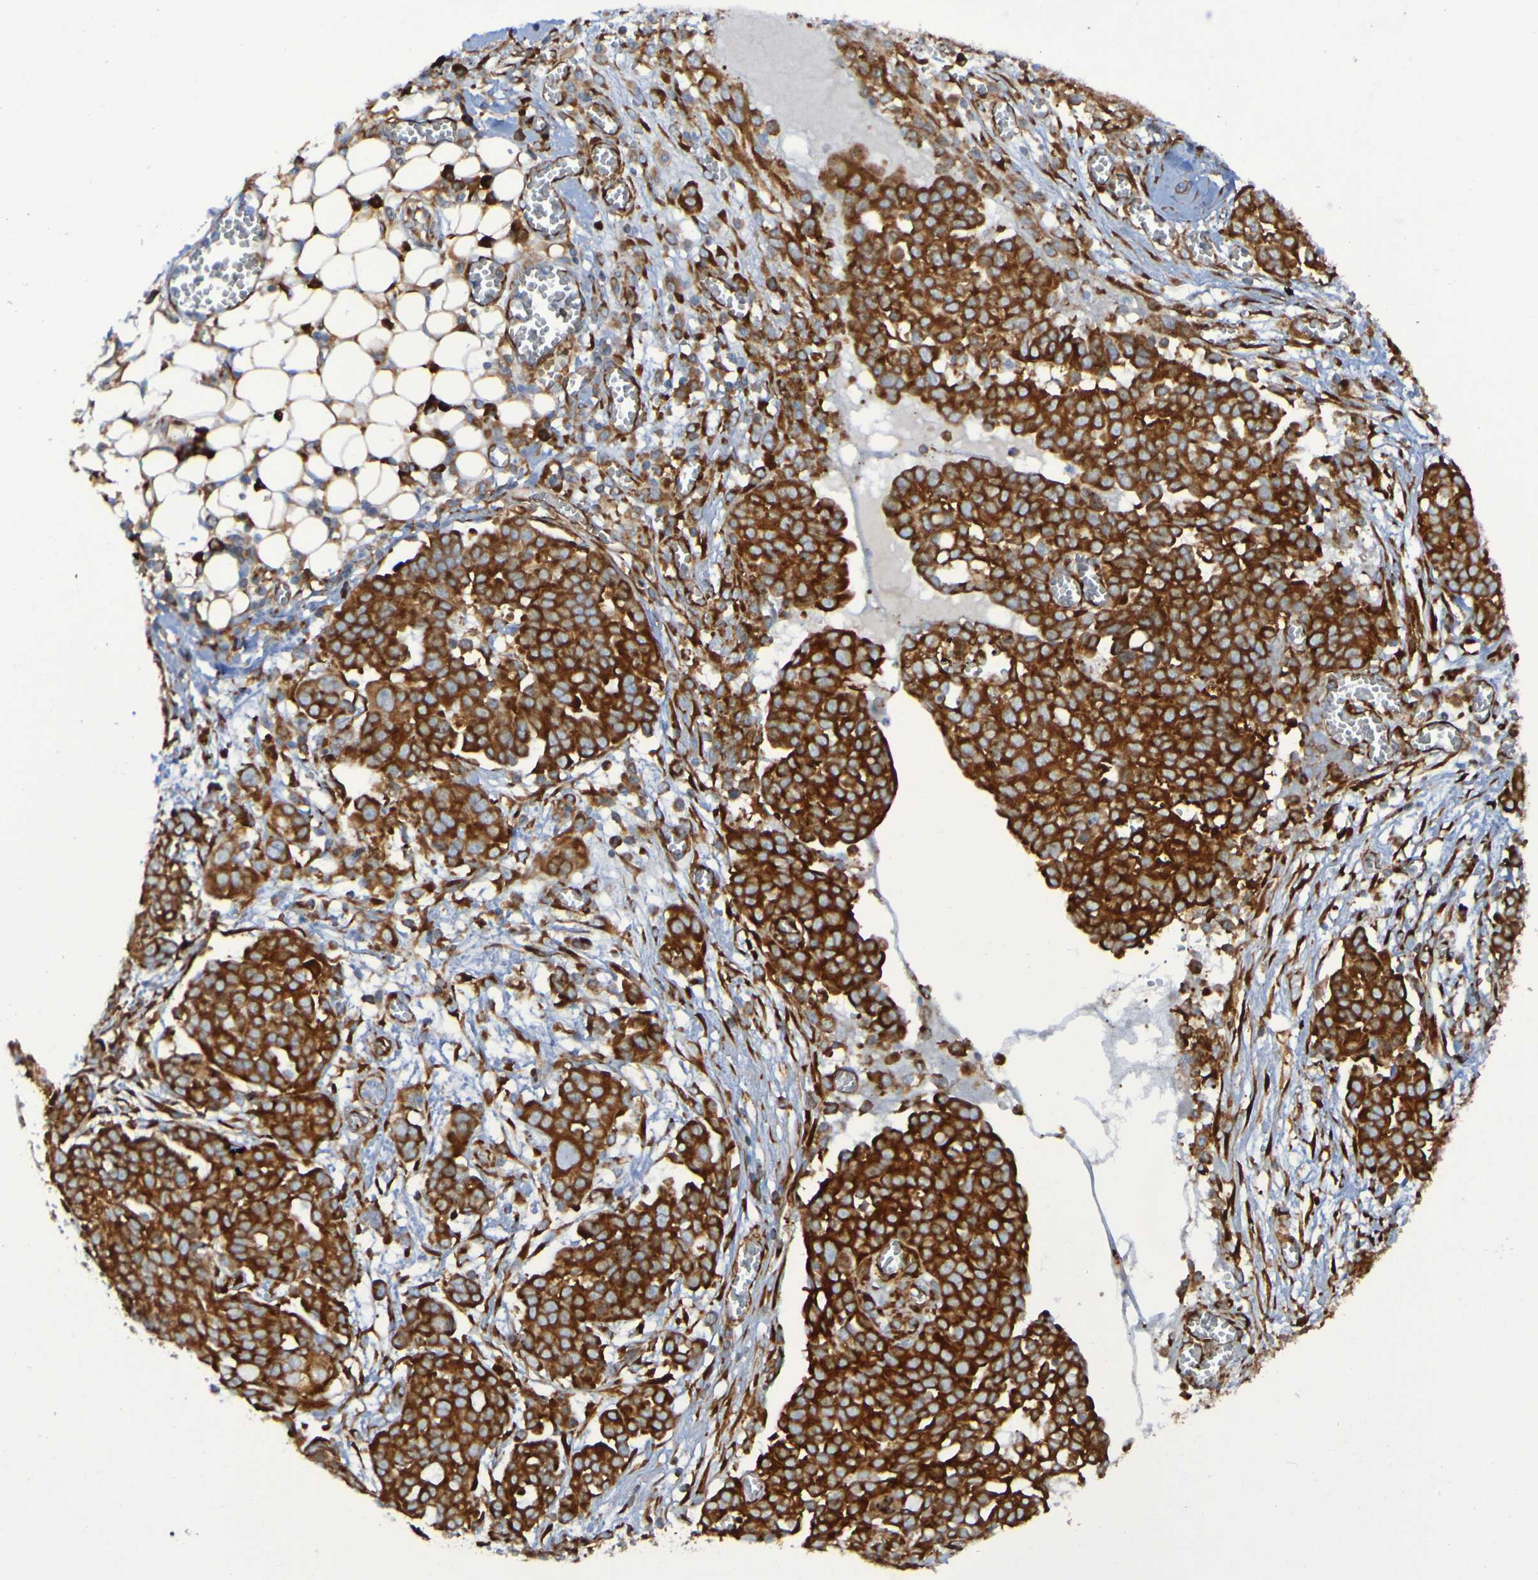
{"staining": {"intensity": "strong", "quantity": ">75%", "location": "cytoplasmic/membranous"}, "tissue": "ovarian cancer", "cell_type": "Tumor cells", "image_type": "cancer", "snomed": [{"axis": "morphology", "description": "Cystadenocarcinoma, serous, NOS"}, {"axis": "topography", "description": "Soft tissue"}, {"axis": "topography", "description": "Ovary"}], "caption": "Ovarian serous cystadenocarcinoma stained for a protein shows strong cytoplasmic/membranous positivity in tumor cells.", "gene": "RPL10", "patient": {"sex": "female", "age": 57}}